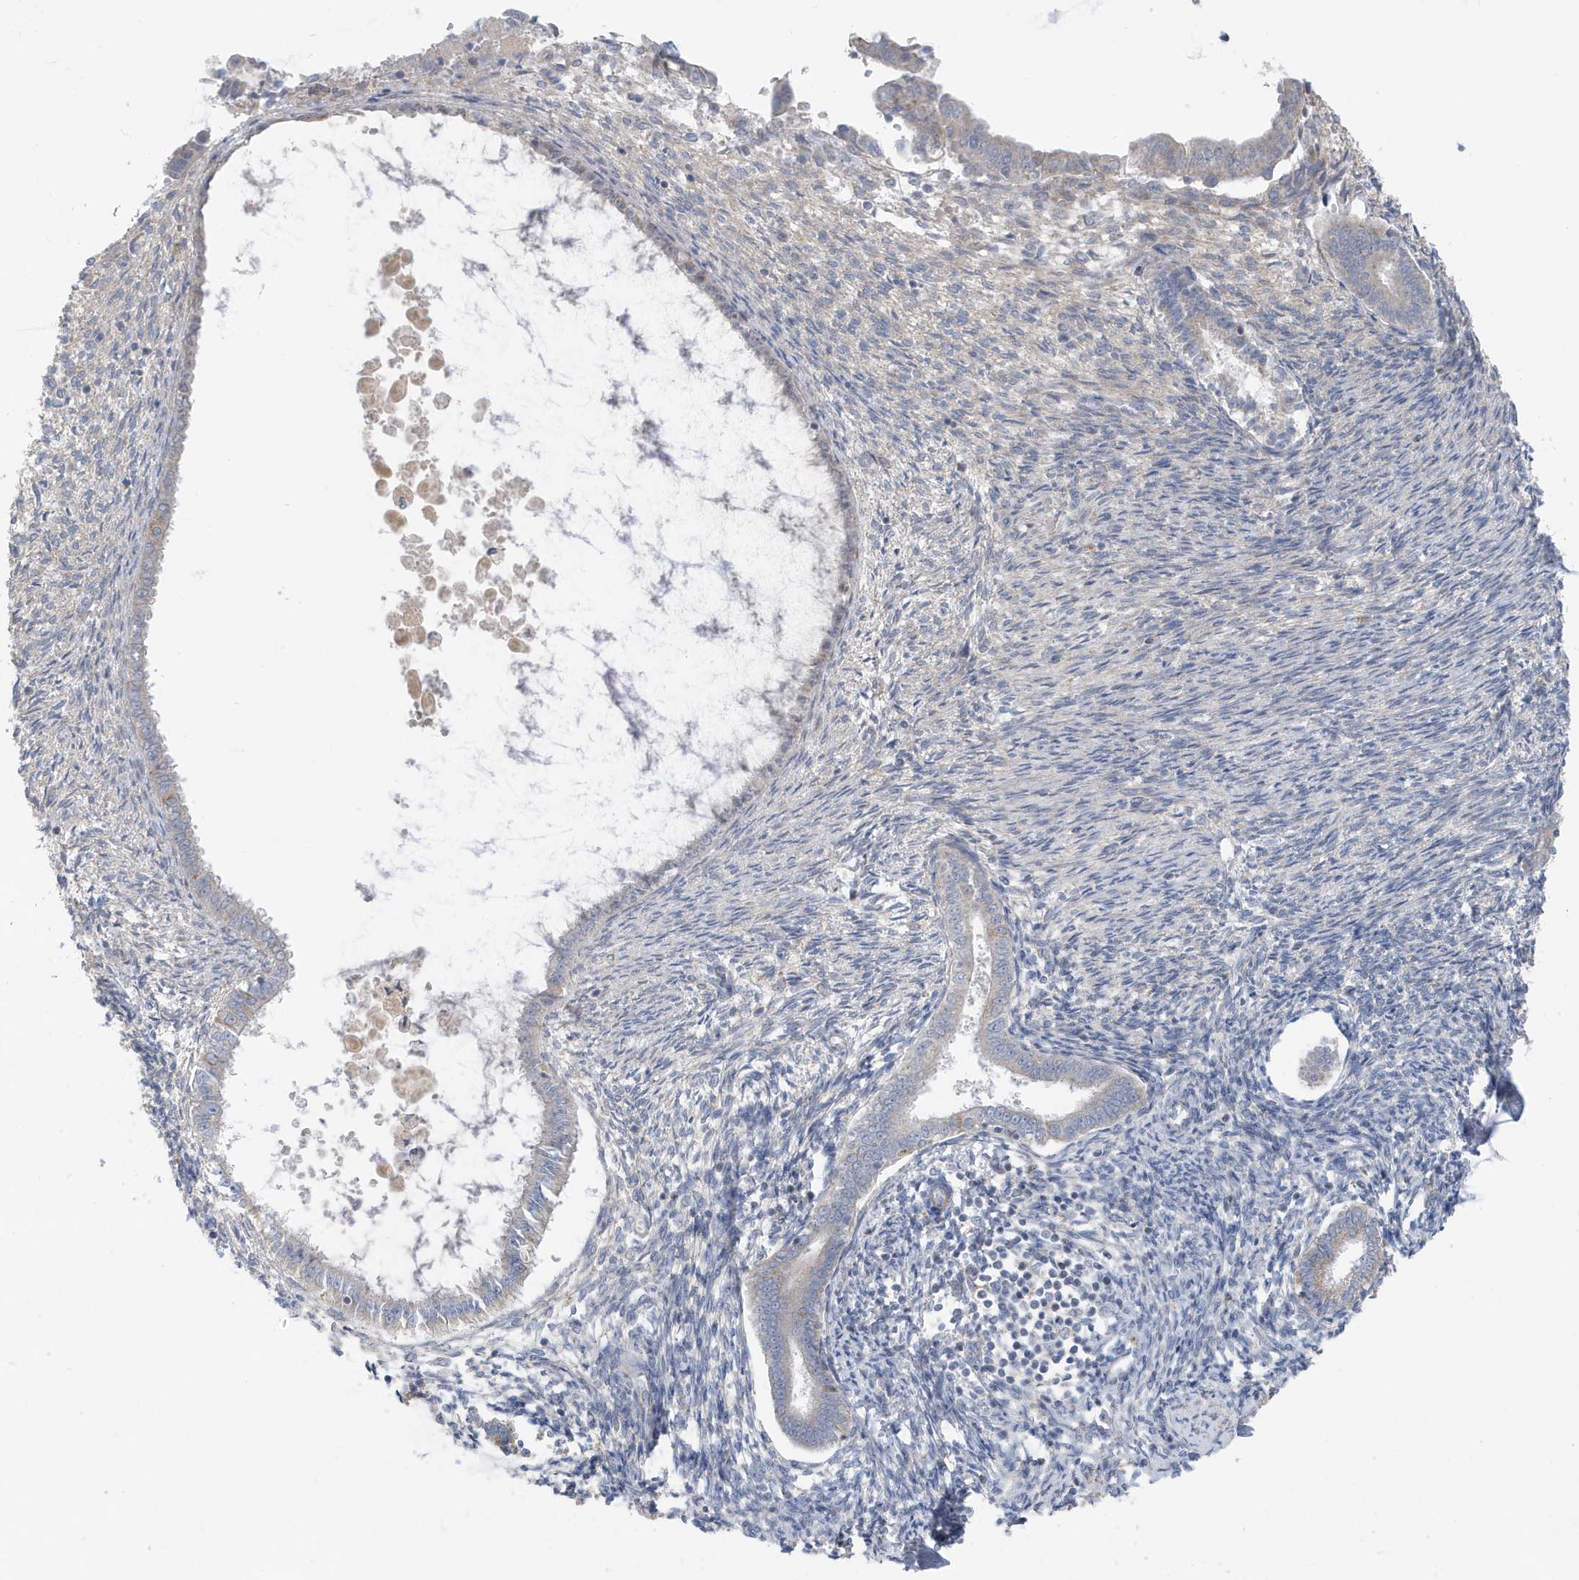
{"staining": {"intensity": "negative", "quantity": "none", "location": "none"}, "tissue": "endometrium", "cell_type": "Cells in endometrial stroma", "image_type": "normal", "snomed": [{"axis": "morphology", "description": "Normal tissue, NOS"}, {"axis": "topography", "description": "Endometrium"}], "caption": "Immunohistochemical staining of benign human endometrium displays no significant expression in cells in endometrial stroma. Brightfield microscopy of IHC stained with DAB (3,3'-diaminobenzidine) (brown) and hematoxylin (blue), captured at high magnification.", "gene": "ATP13A5", "patient": {"sex": "female", "age": 56}}